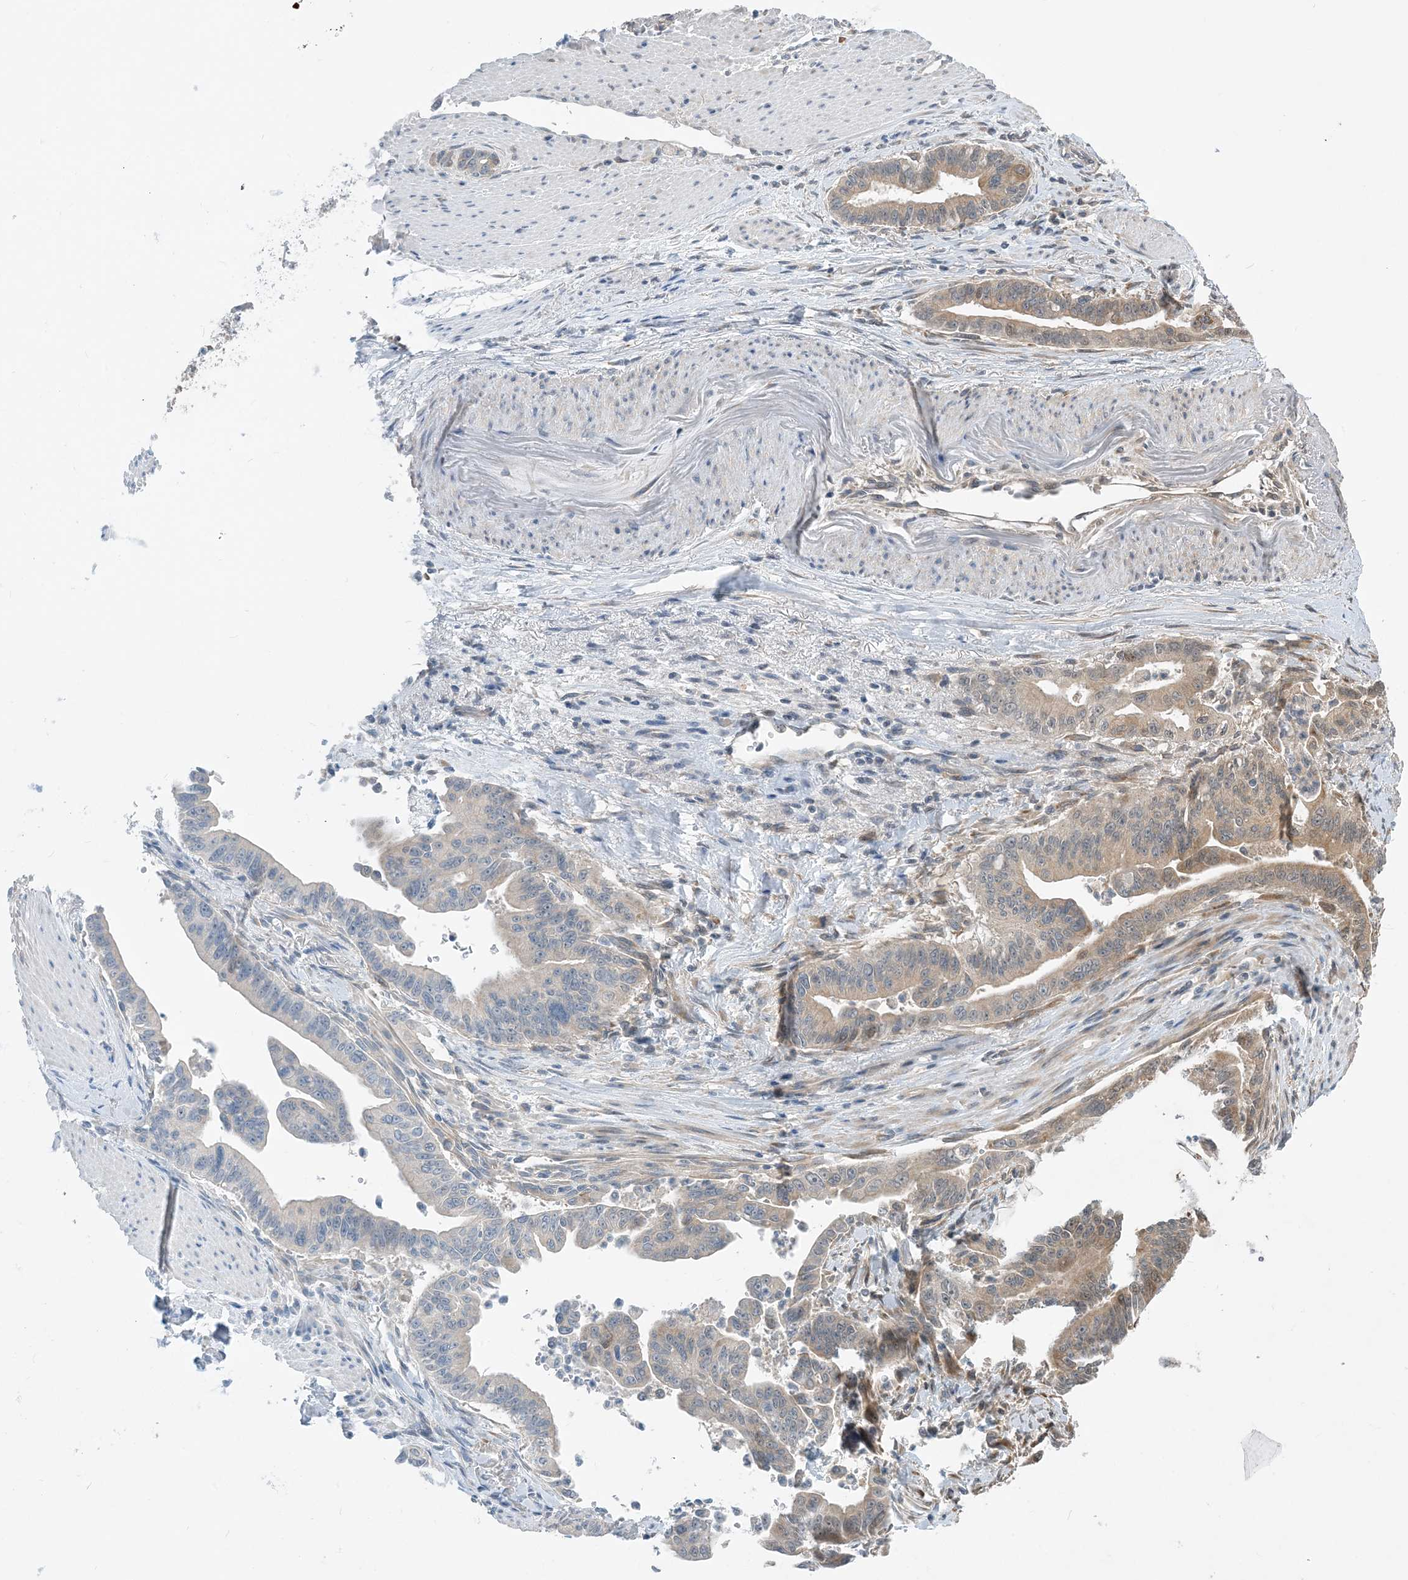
{"staining": {"intensity": "moderate", "quantity": ">75%", "location": "cytoplasmic/membranous"}, "tissue": "pancreatic cancer", "cell_type": "Tumor cells", "image_type": "cancer", "snomed": [{"axis": "morphology", "description": "Adenocarcinoma, NOS"}, {"axis": "topography", "description": "Pancreas"}], "caption": "A photomicrograph of pancreatic cancer (adenocarcinoma) stained for a protein shows moderate cytoplasmic/membranous brown staining in tumor cells. Nuclei are stained in blue.", "gene": "PHOSPHO2", "patient": {"sex": "male", "age": 70}}